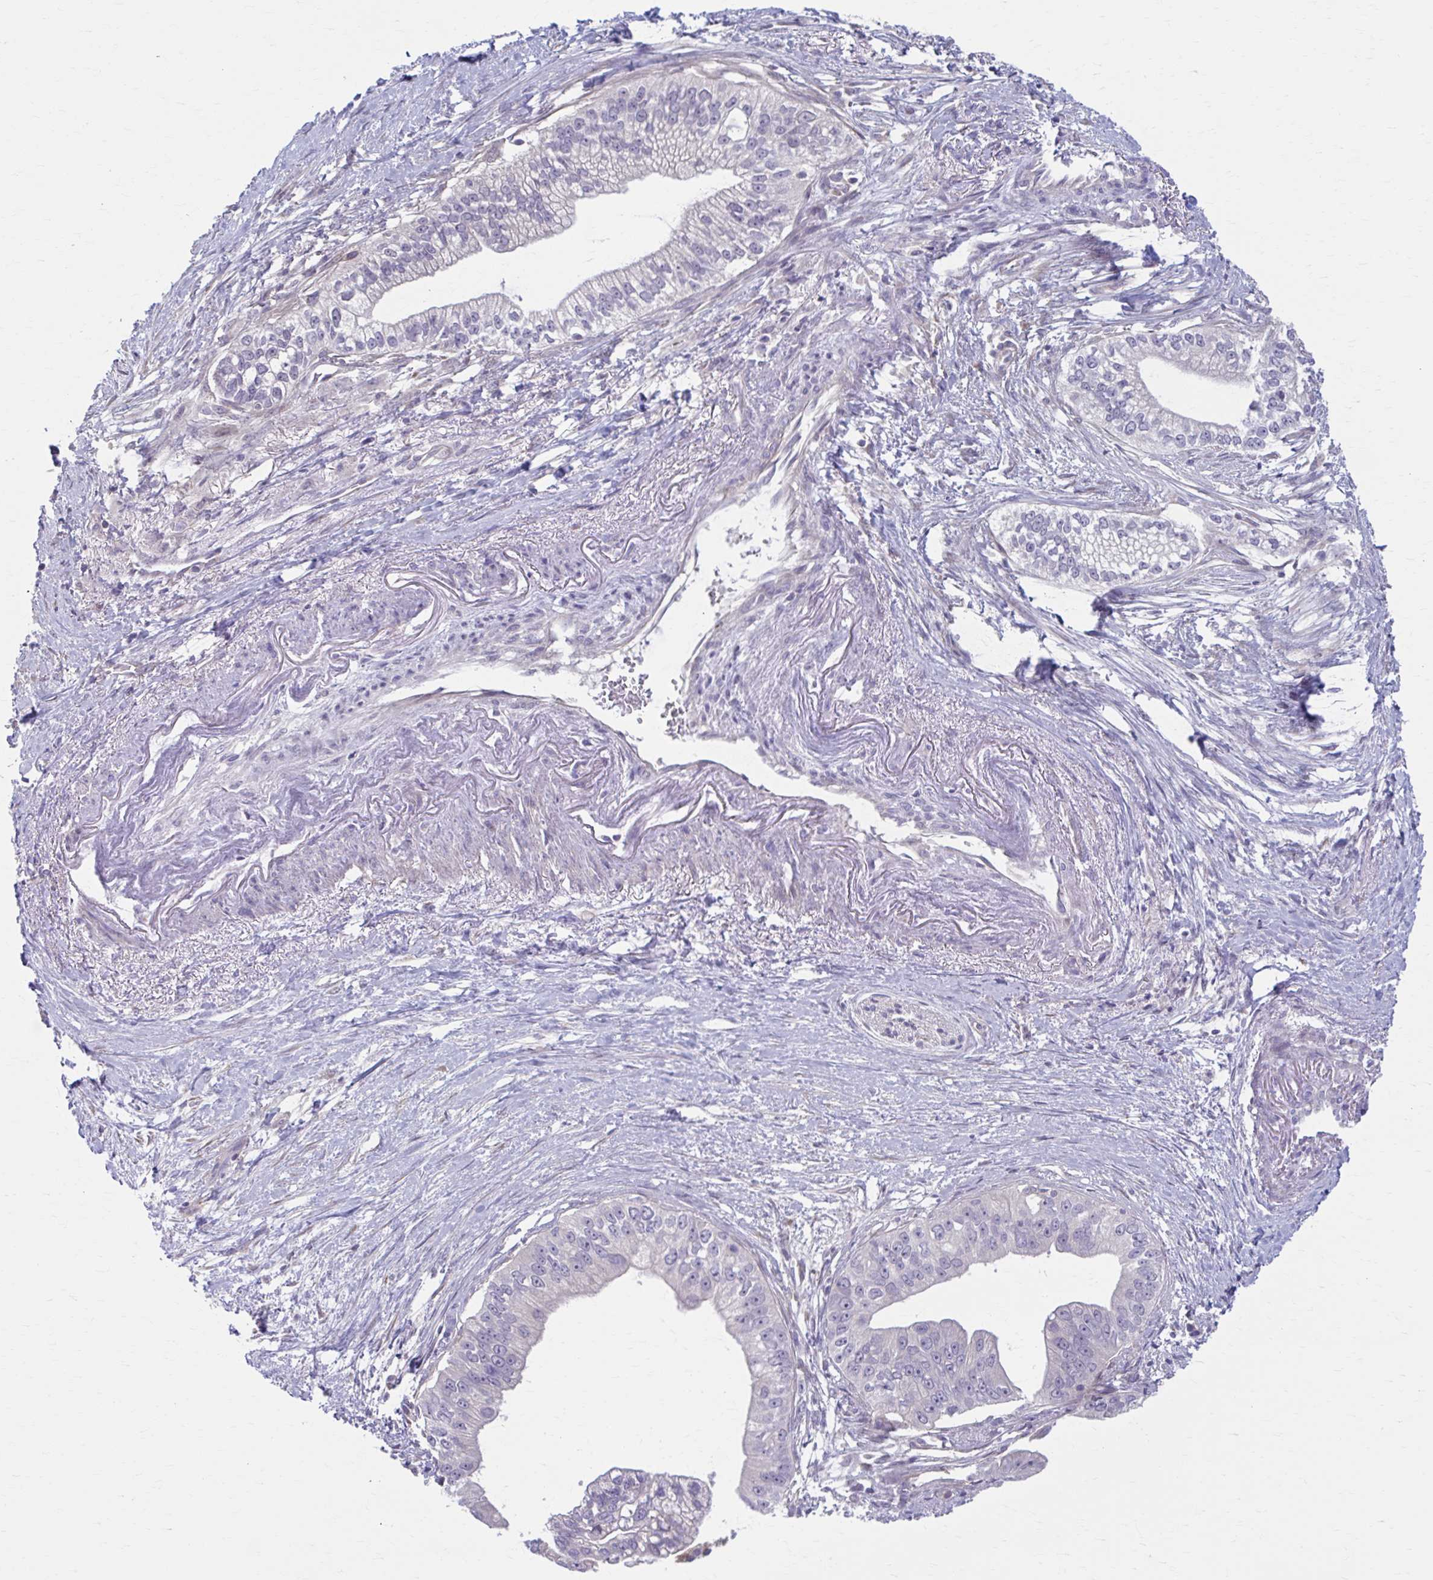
{"staining": {"intensity": "negative", "quantity": "none", "location": "none"}, "tissue": "pancreatic cancer", "cell_type": "Tumor cells", "image_type": "cancer", "snomed": [{"axis": "morphology", "description": "Adenocarcinoma, NOS"}, {"axis": "topography", "description": "Pancreas"}], "caption": "Immunohistochemistry image of human pancreatic adenocarcinoma stained for a protein (brown), which reveals no staining in tumor cells. The staining is performed using DAB brown chromogen with nuclei counter-stained in using hematoxylin.", "gene": "CHST3", "patient": {"sex": "male", "age": 70}}